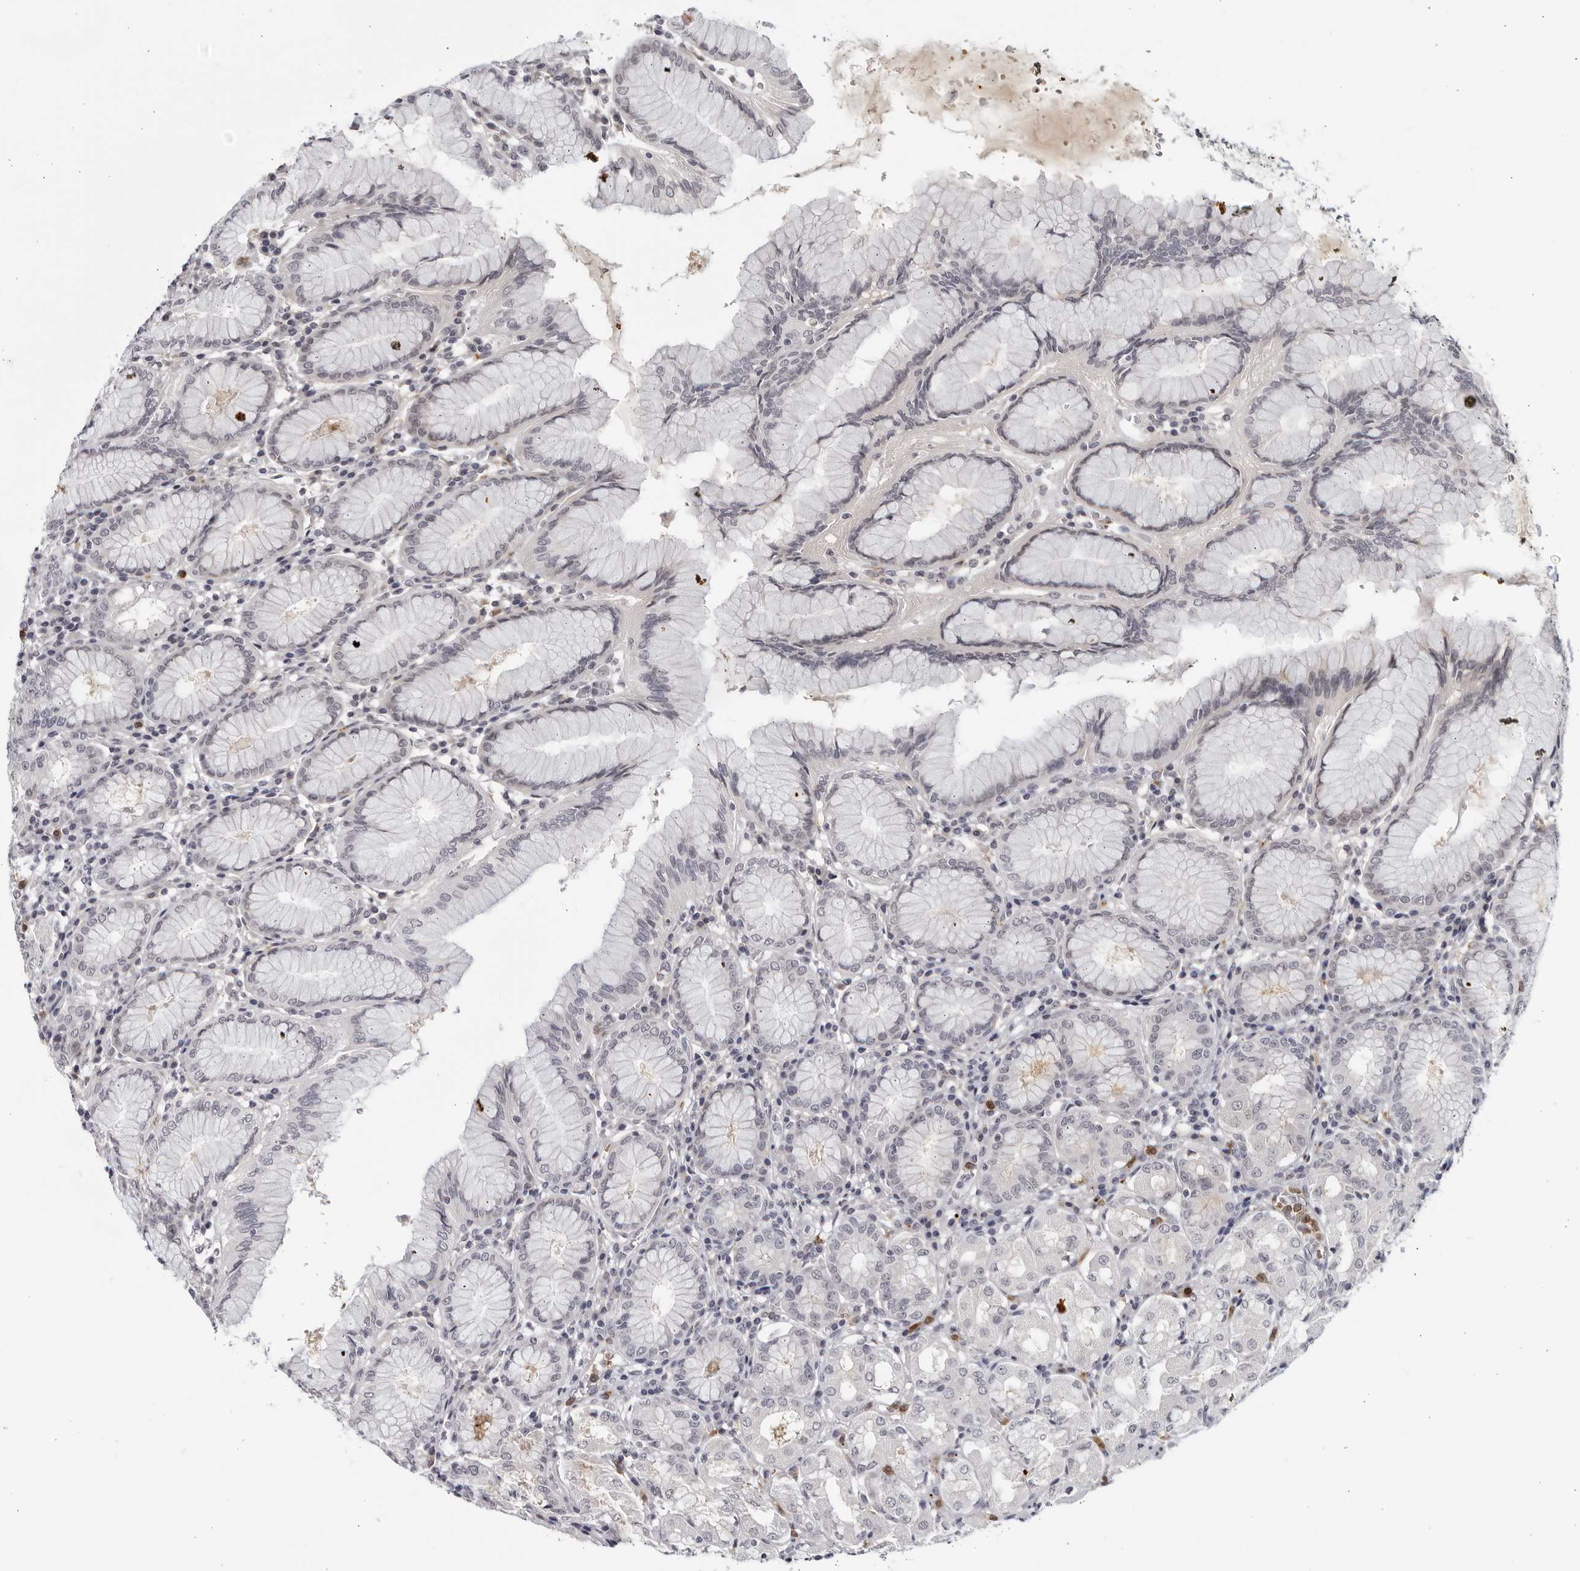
{"staining": {"intensity": "negative", "quantity": "none", "location": "none"}, "tissue": "stomach", "cell_type": "Glandular cells", "image_type": "normal", "snomed": [{"axis": "morphology", "description": "Normal tissue, NOS"}, {"axis": "topography", "description": "Stomach"}, {"axis": "topography", "description": "Stomach, lower"}], "caption": "Immunohistochemistry micrograph of normal stomach stained for a protein (brown), which exhibits no staining in glandular cells. Brightfield microscopy of immunohistochemistry stained with DAB (3,3'-diaminobenzidine) (brown) and hematoxylin (blue), captured at high magnification.", "gene": "STRADB", "patient": {"sex": "female", "age": 56}}